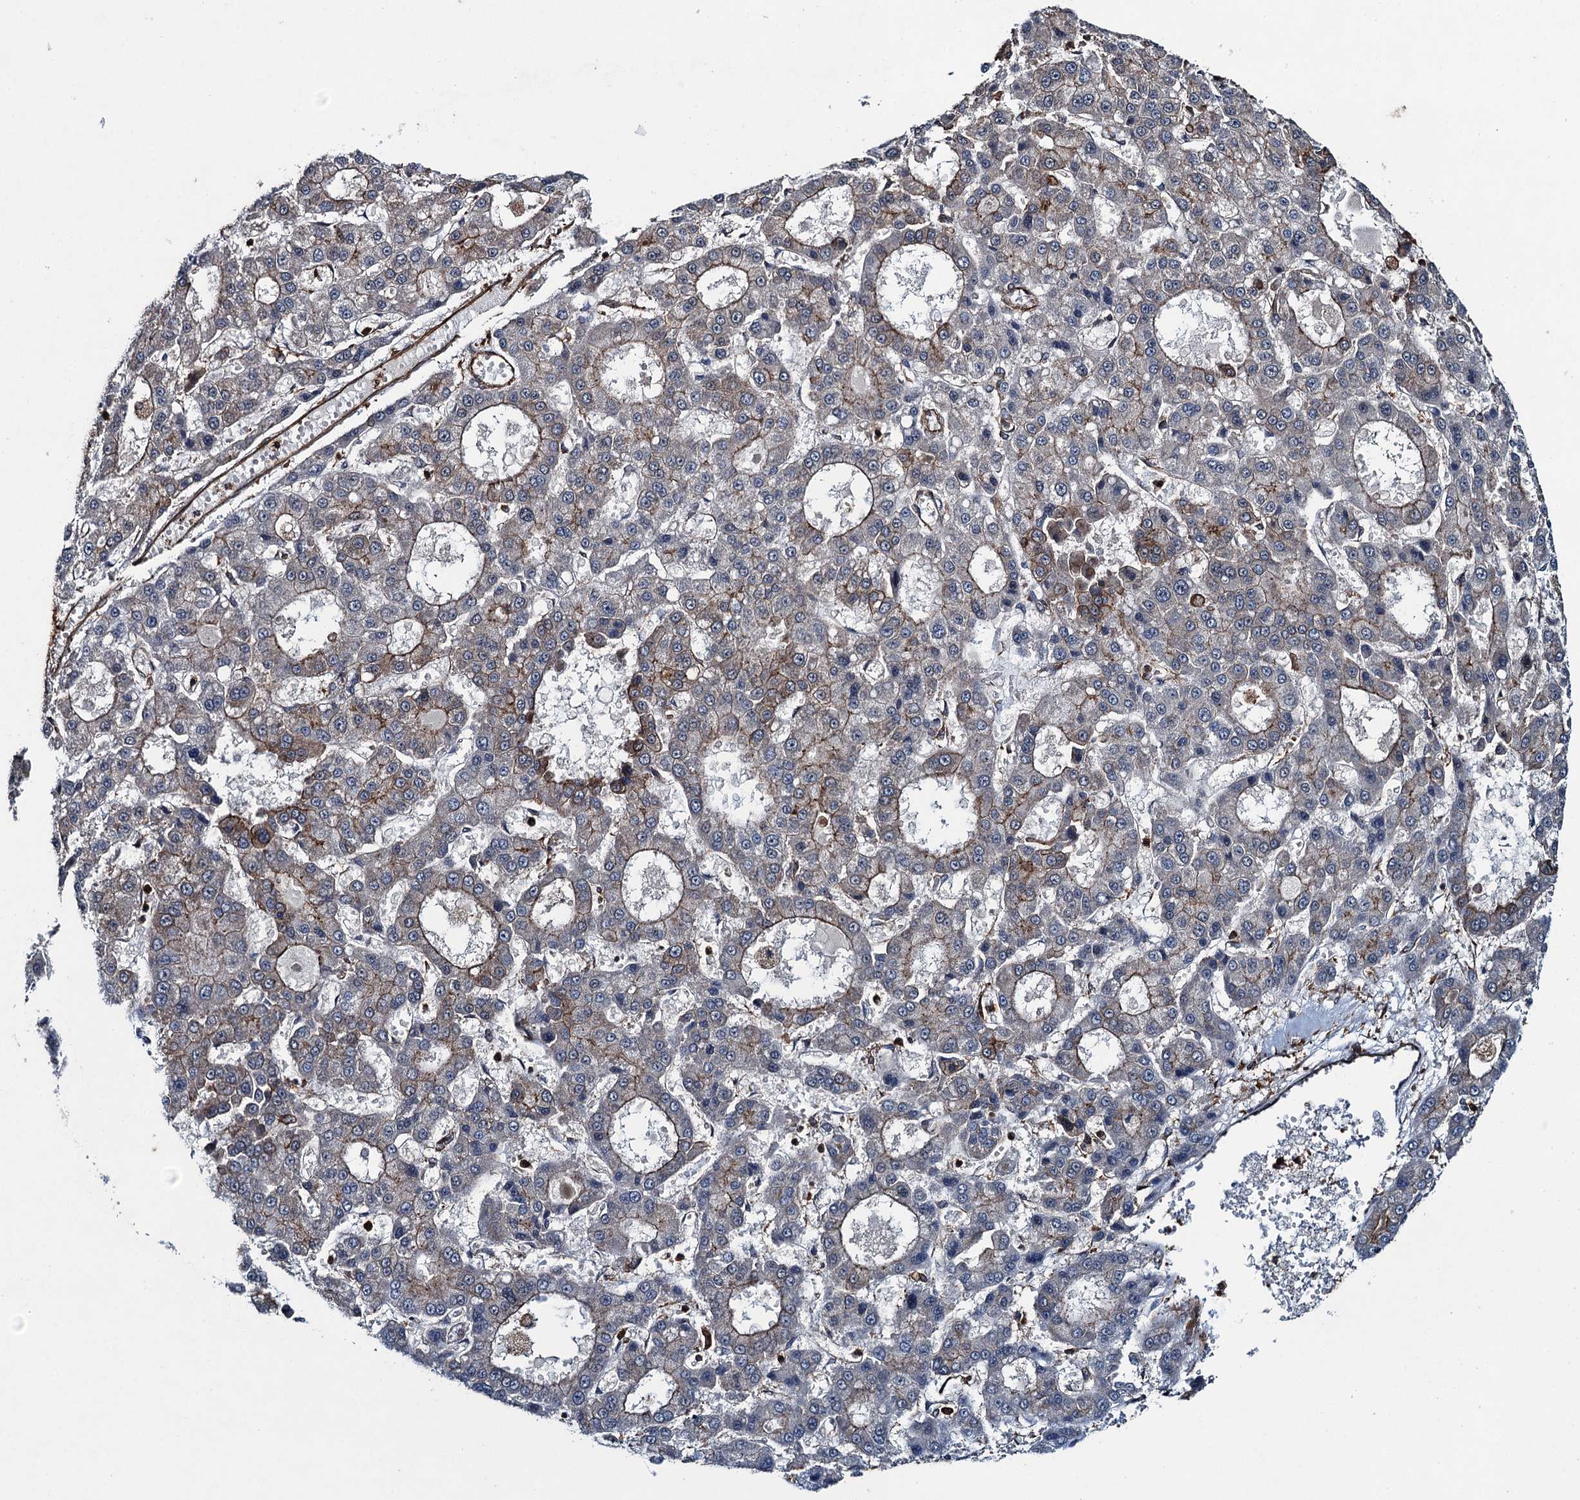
{"staining": {"intensity": "moderate", "quantity": "<25%", "location": "cytoplasmic/membranous"}, "tissue": "liver cancer", "cell_type": "Tumor cells", "image_type": "cancer", "snomed": [{"axis": "morphology", "description": "Carcinoma, Hepatocellular, NOS"}, {"axis": "topography", "description": "Liver"}], "caption": "Tumor cells show low levels of moderate cytoplasmic/membranous expression in approximately <25% of cells in human liver cancer.", "gene": "WHAMM", "patient": {"sex": "male", "age": 70}}